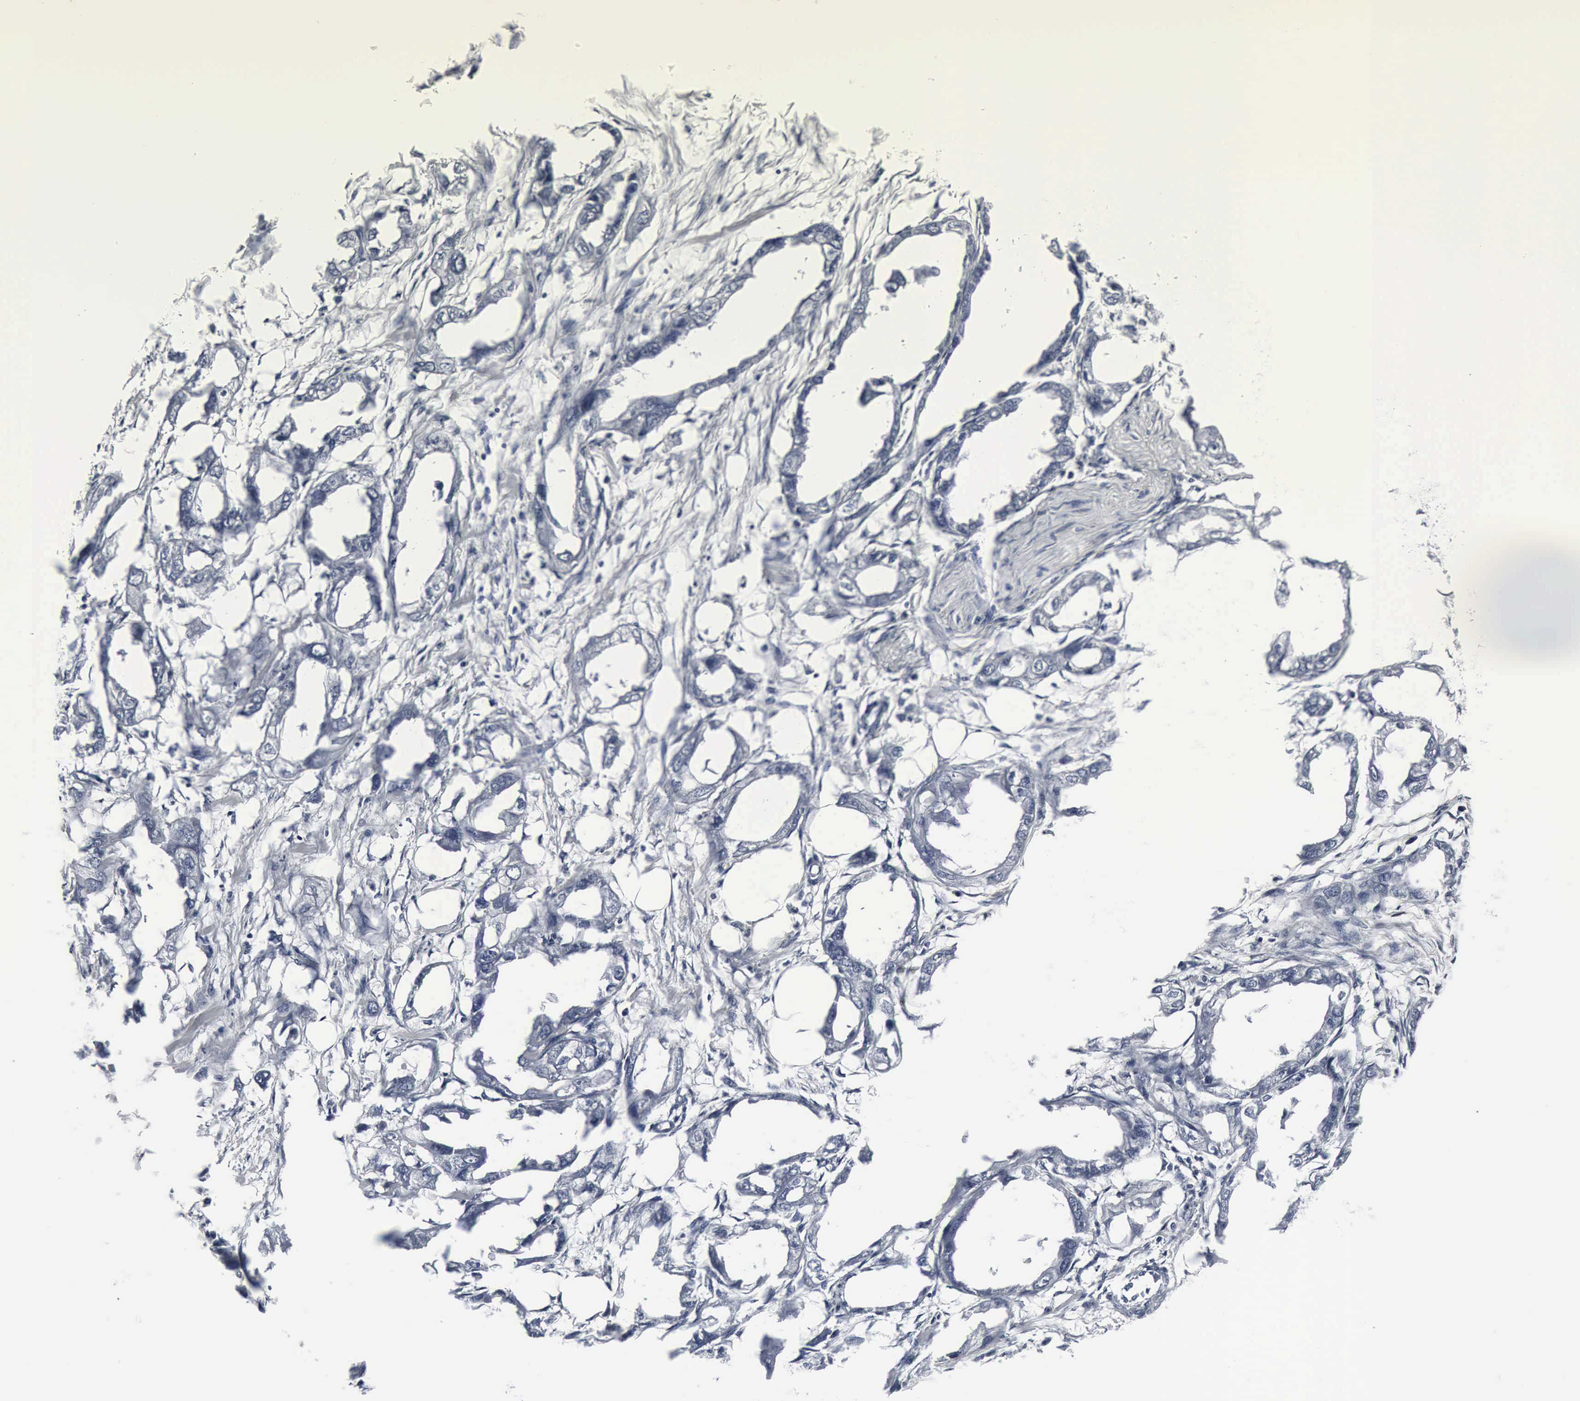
{"staining": {"intensity": "negative", "quantity": "none", "location": "none"}, "tissue": "endometrial cancer", "cell_type": "Tumor cells", "image_type": "cancer", "snomed": [{"axis": "morphology", "description": "Adenocarcinoma, NOS"}, {"axis": "topography", "description": "Endometrium"}], "caption": "A photomicrograph of endometrial cancer (adenocarcinoma) stained for a protein demonstrates no brown staining in tumor cells. (DAB (3,3'-diaminobenzidine) IHC with hematoxylin counter stain).", "gene": "SNAP25", "patient": {"sex": "female", "age": 67}}